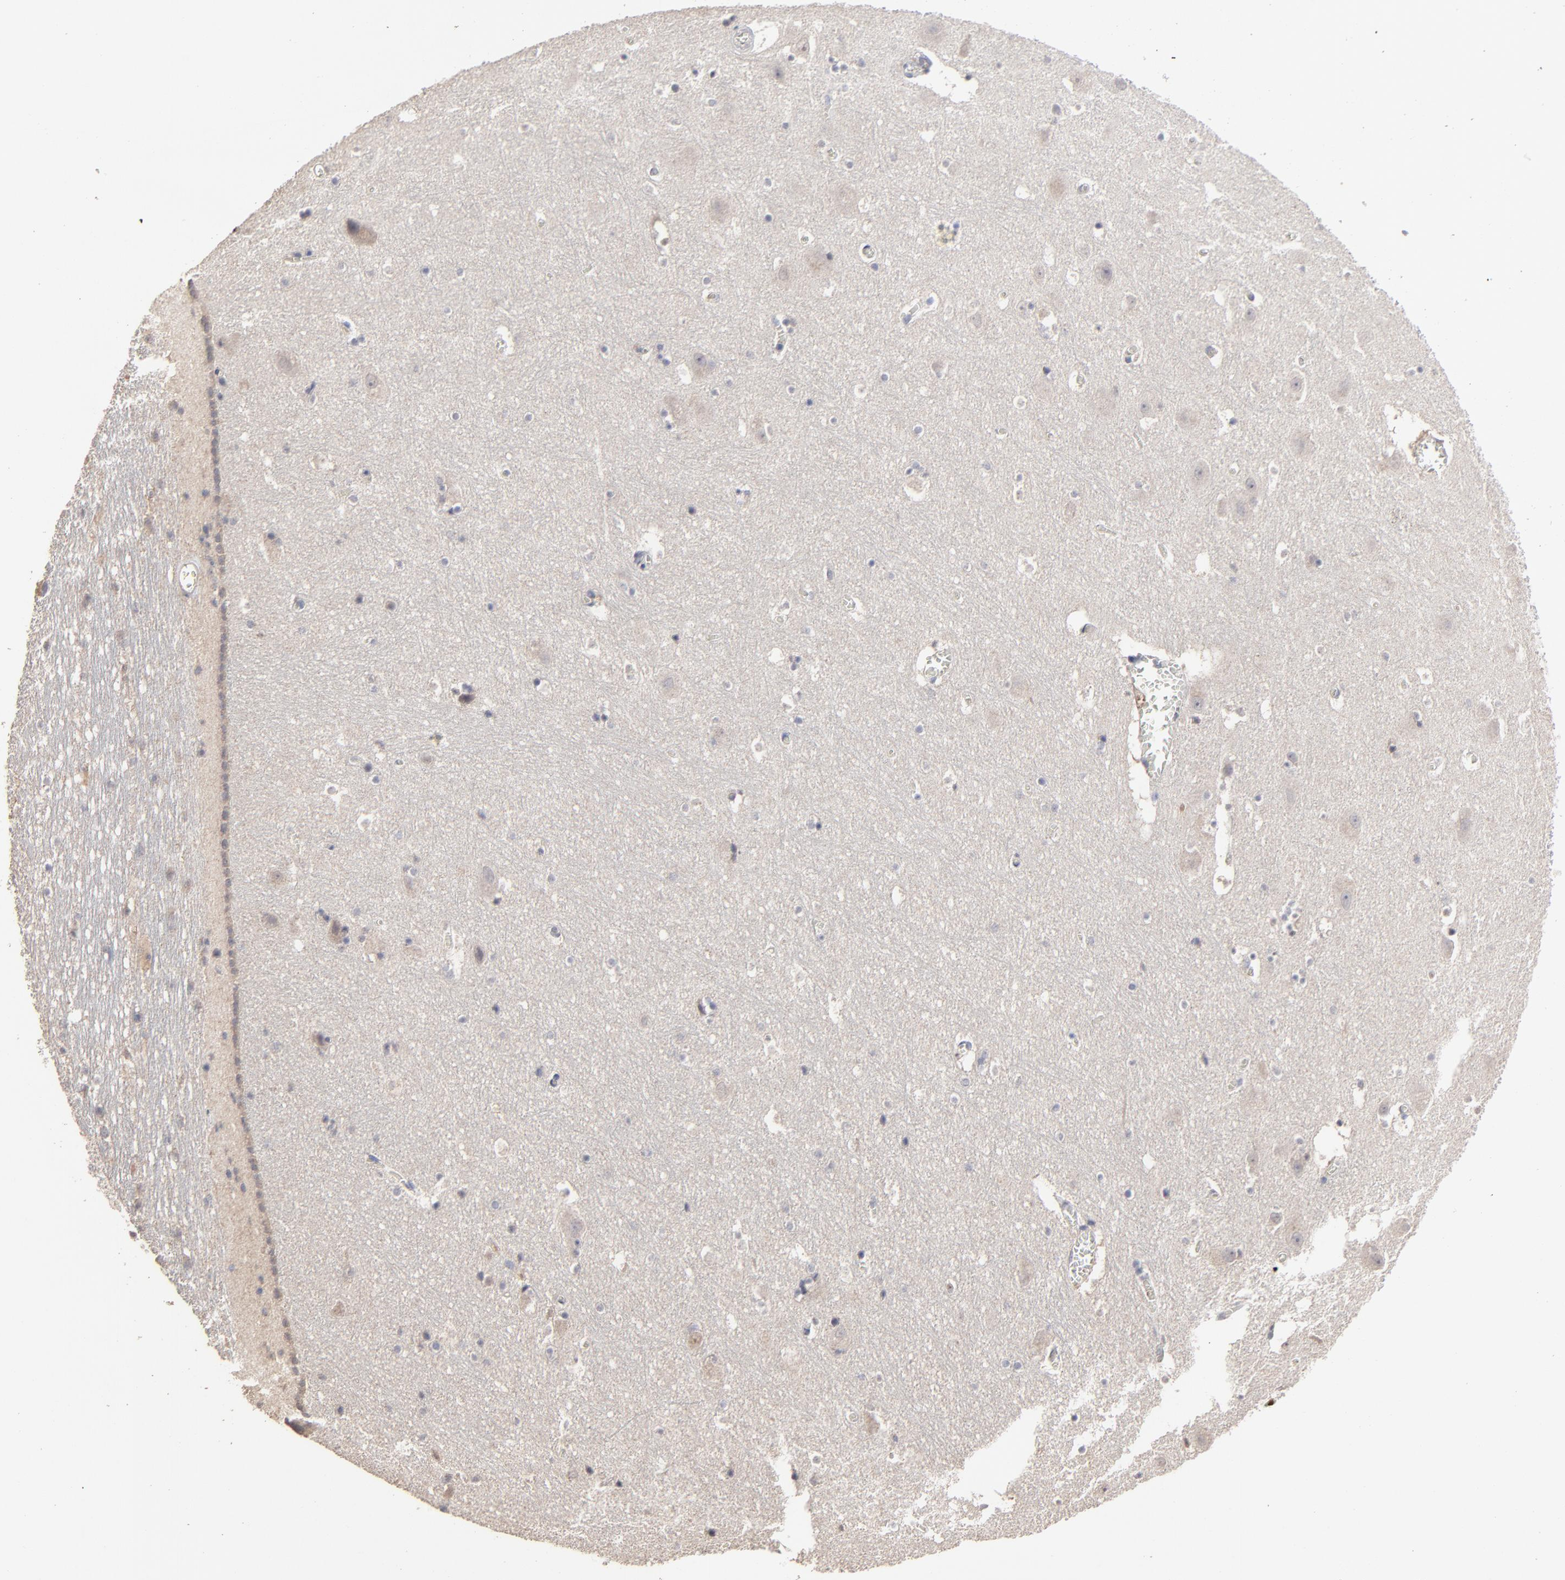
{"staining": {"intensity": "negative", "quantity": "none", "location": "none"}, "tissue": "hippocampus", "cell_type": "Glial cells", "image_type": "normal", "snomed": [{"axis": "morphology", "description": "Normal tissue, NOS"}, {"axis": "topography", "description": "Hippocampus"}], "caption": "The micrograph shows no staining of glial cells in normal hippocampus.", "gene": "VPREB3", "patient": {"sex": "male", "age": 45}}